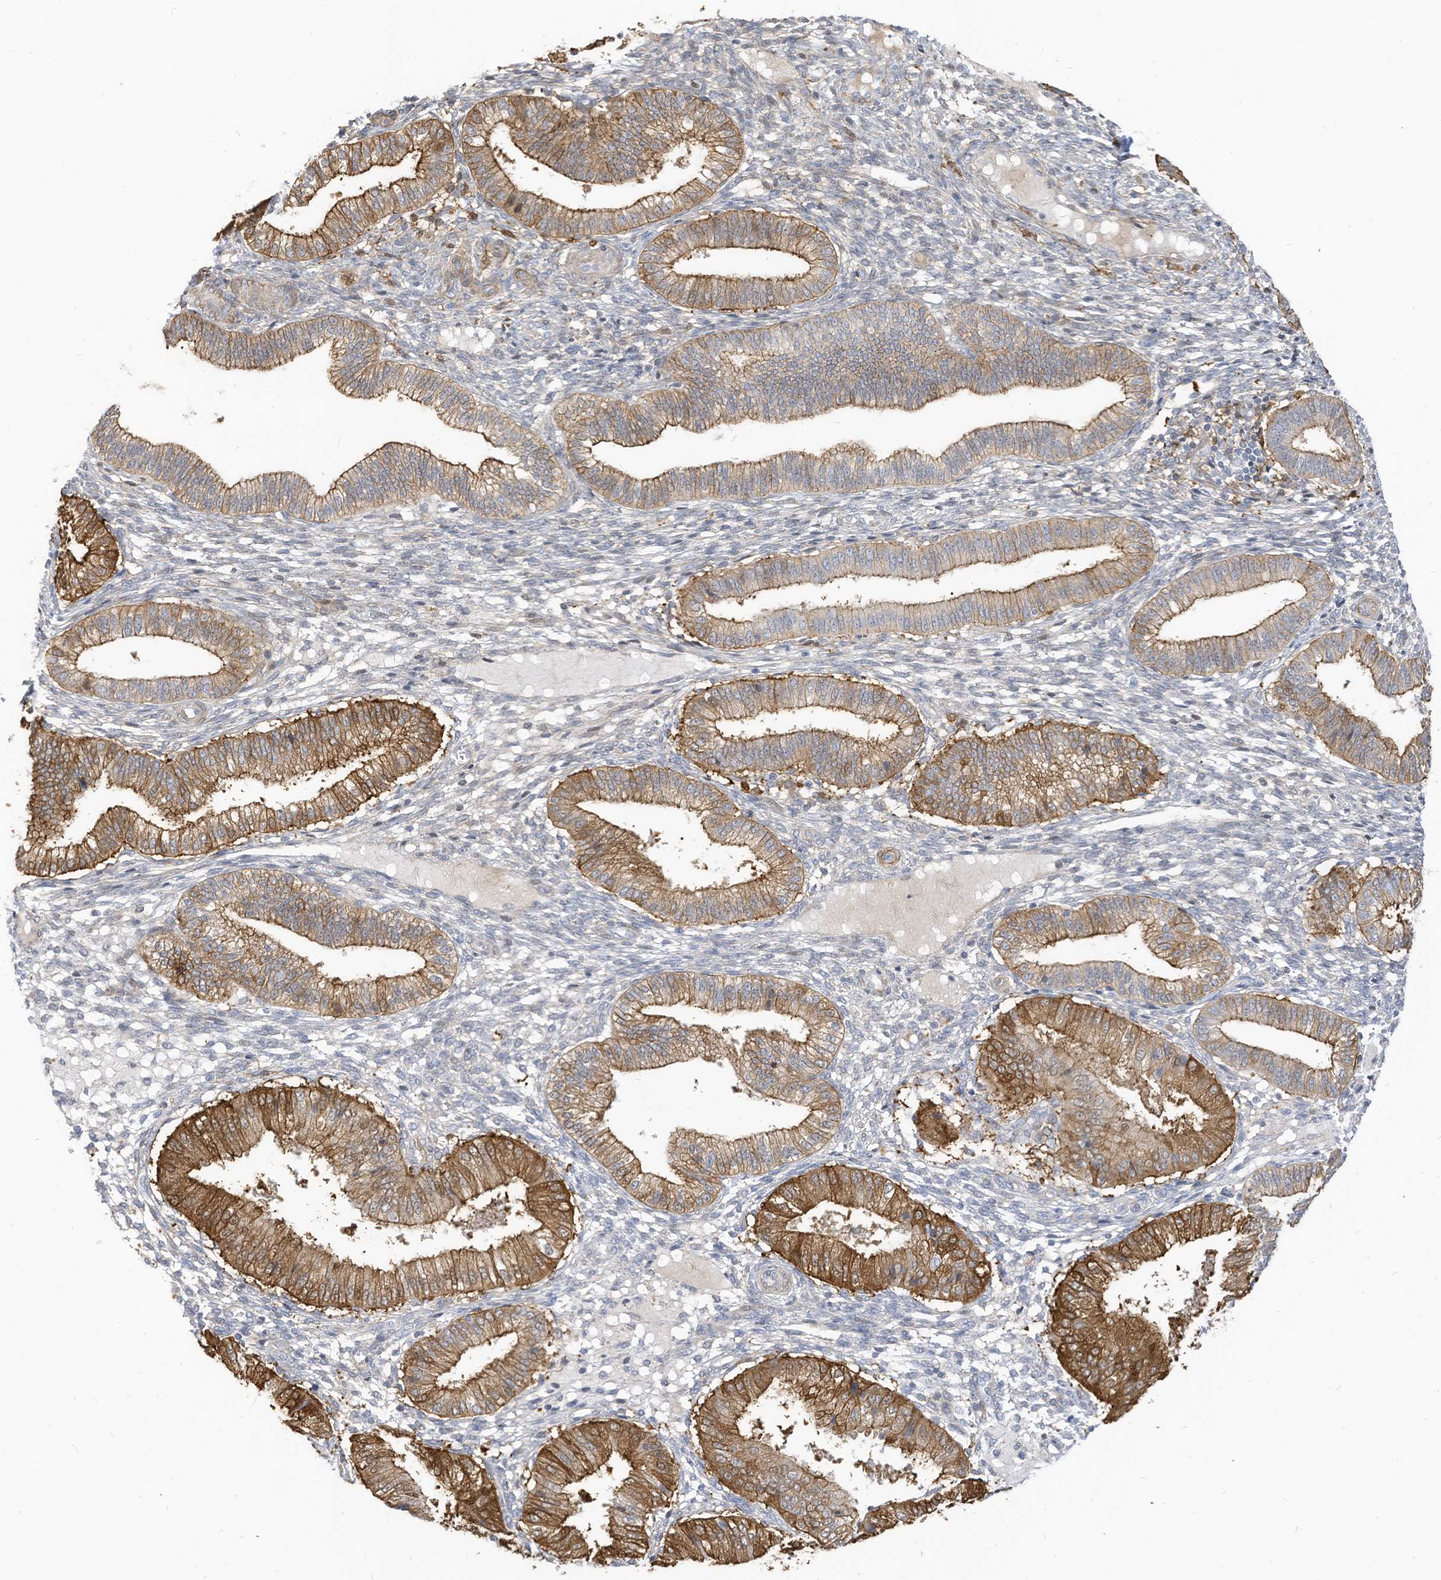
{"staining": {"intensity": "negative", "quantity": "none", "location": "none"}, "tissue": "endometrium", "cell_type": "Cells in endometrial stroma", "image_type": "normal", "snomed": [{"axis": "morphology", "description": "Normal tissue, NOS"}, {"axis": "topography", "description": "Endometrium"}], "caption": "High magnification brightfield microscopy of benign endometrium stained with DAB (brown) and counterstained with hematoxylin (blue): cells in endometrial stroma show no significant positivity. Nuclei are stained in blue.", "gene": "ATP13A1", "patient": {"sex": "female", "age": 39}}